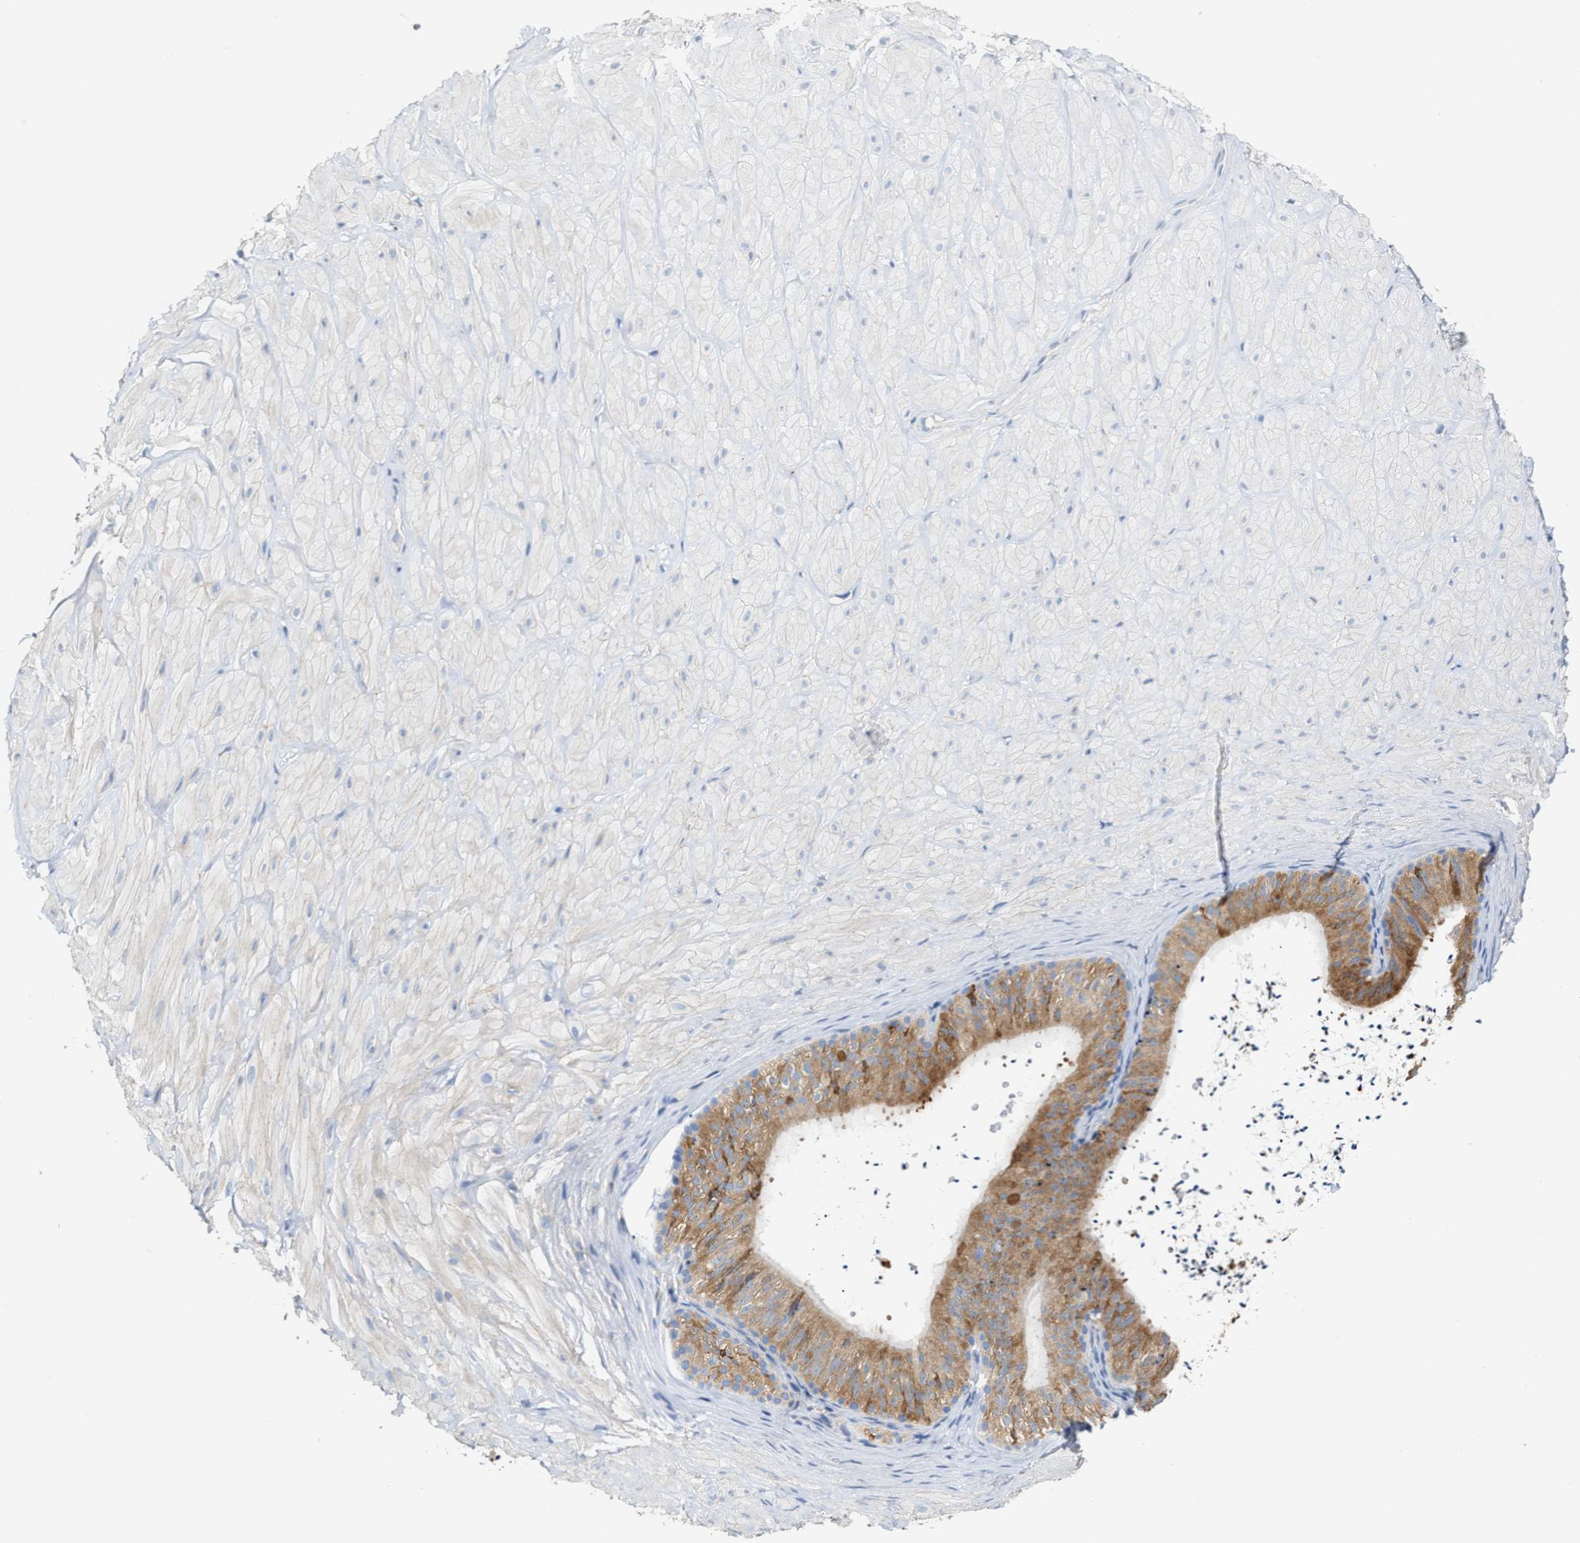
{"staining": {"intensity": "moderate", "quantity": "<25%", "location": "cytoplasmic/membranous"}, "tissue": "adipose tissue", "cell_type": "Adipocytes", "image_type": "normal", "snomed": [{"axis": "morphology", "description": "Normal tissue, NOS"}, {"axis": "topography", "description": "Adipose tissue"}, {"axis": "topography", "description": "Vascular tissue"}, {"axis": "topography", "description": "Peripheral nerve tissue"}], "caption": "DAB (3,3'-diaminobenzidine) immunohistochemical staining of benign adipose tissue exhibits moderate cytoplasmic/membranous protein expression in about <25% of adipocytes. The staining was performed using DAB (3,3'-diaminobenzidine), with brown indicating positive protein expression. Nuclei are stained blue with hematoxylin.", "gene": "RYR2", "patient": {"sex": "male", "age": 25}}